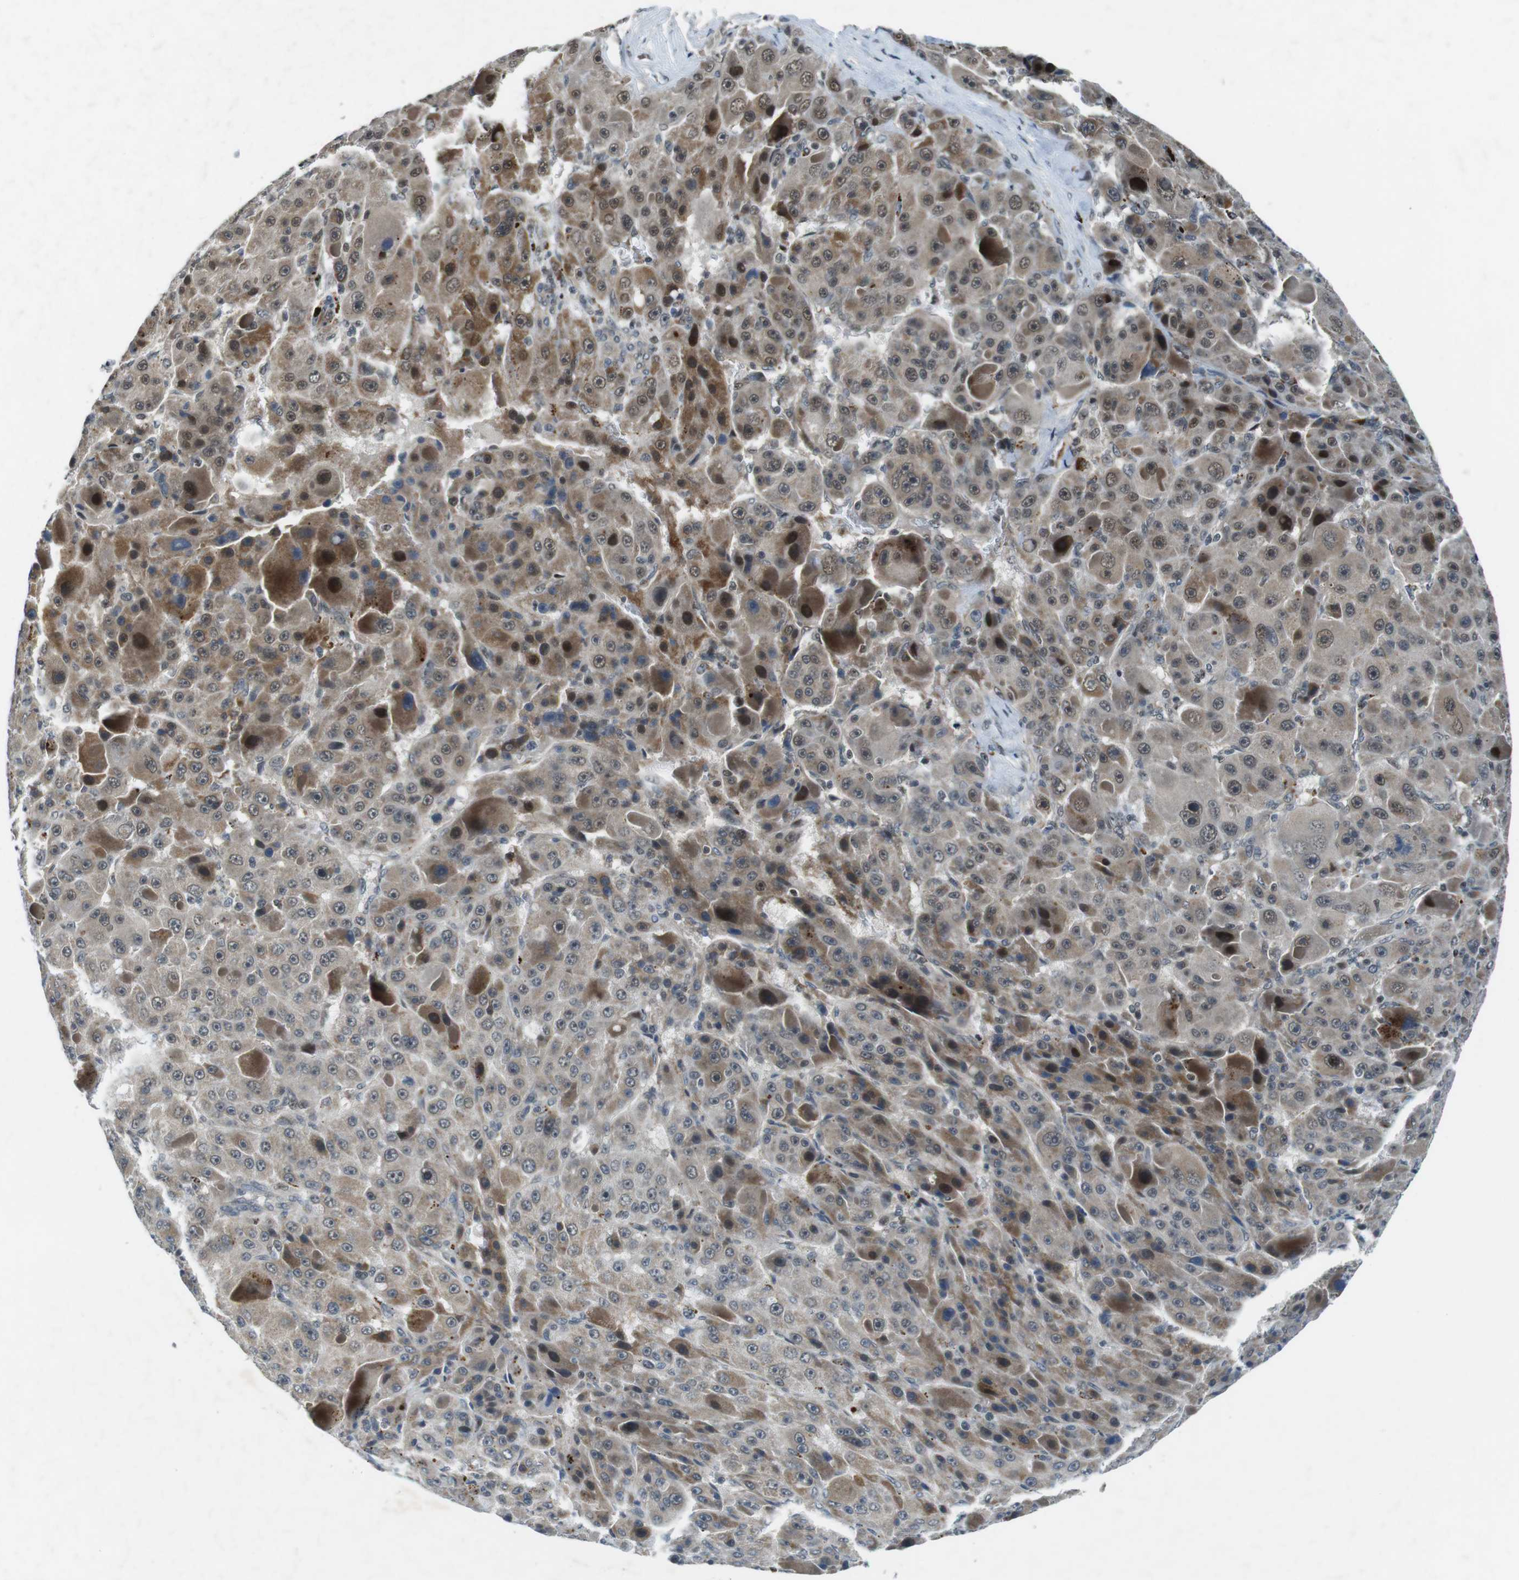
{"staining": {"intensity": "moderate", "quantity": "25%-75%", "location": "nuclear"}, "tissue": "liver cancer", "cell_type": "Tumor cells", "image_type": "cancer", "snomed": [{"axis": "morphology", "description": "Carcinoma, Hepatocellular, NOS"}, {"axis": "topography", "description": "Liver"}], "caption": "Liver cancer stained with DAB immunohistochemistry reveals medium levels of moderate nuclear positivity in approximately 25%-75% of tumor cells.", "gene": "MAPKAPK5", "patient": {"sex": "male", "age": 76}}